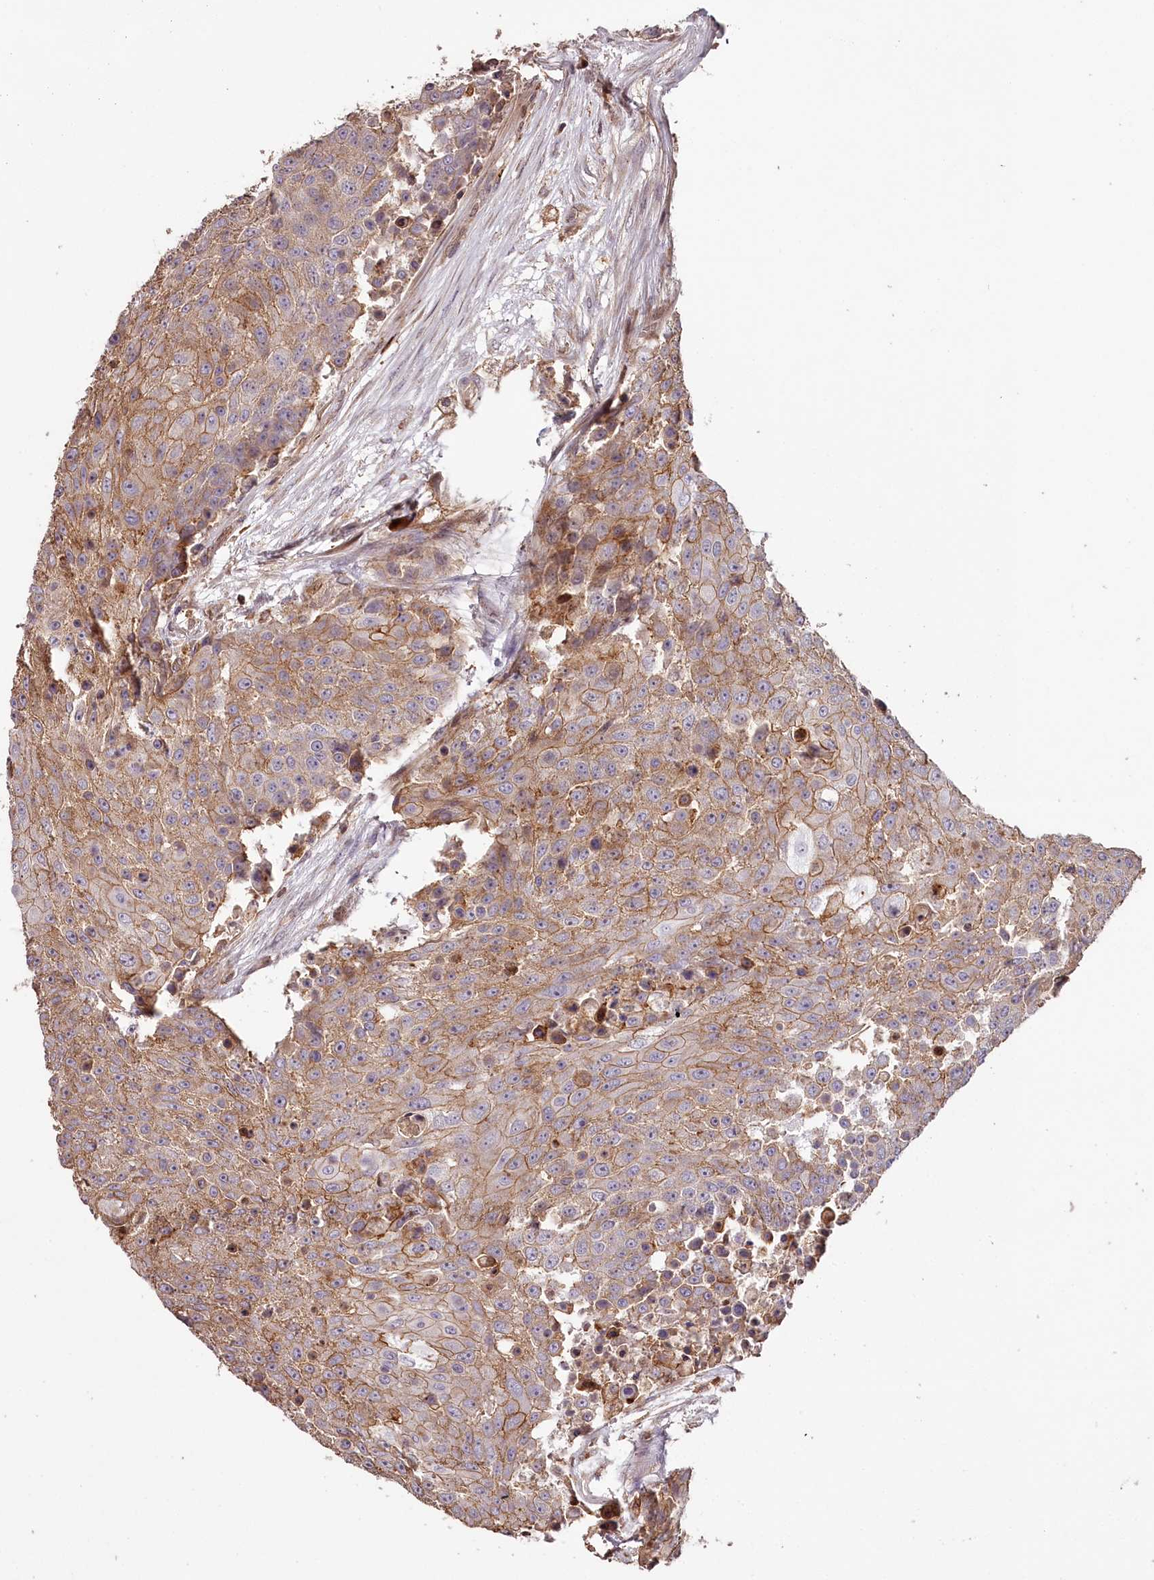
{"staining": {"intensity": "moderate", "quantity": ">75%", "location": "cytoplasmic/membranous"}, "tissue": "urothelial cancer", "cell_type": "Tumor cells", "image_type": "cancer", "snomed": [{"axis": "morphology", "description": "Urothelial carcinoma, High grade"}, {"axis": "topography", "description": "Urinary bladder"}], "caption": "This is an image of IHC staining of urothelial cancer, which shows moderate positivity in the cytoplasmic/membranous of tumor cells.", "gene": "KIF14", "patient": {"sex": "female", "age": 63}}